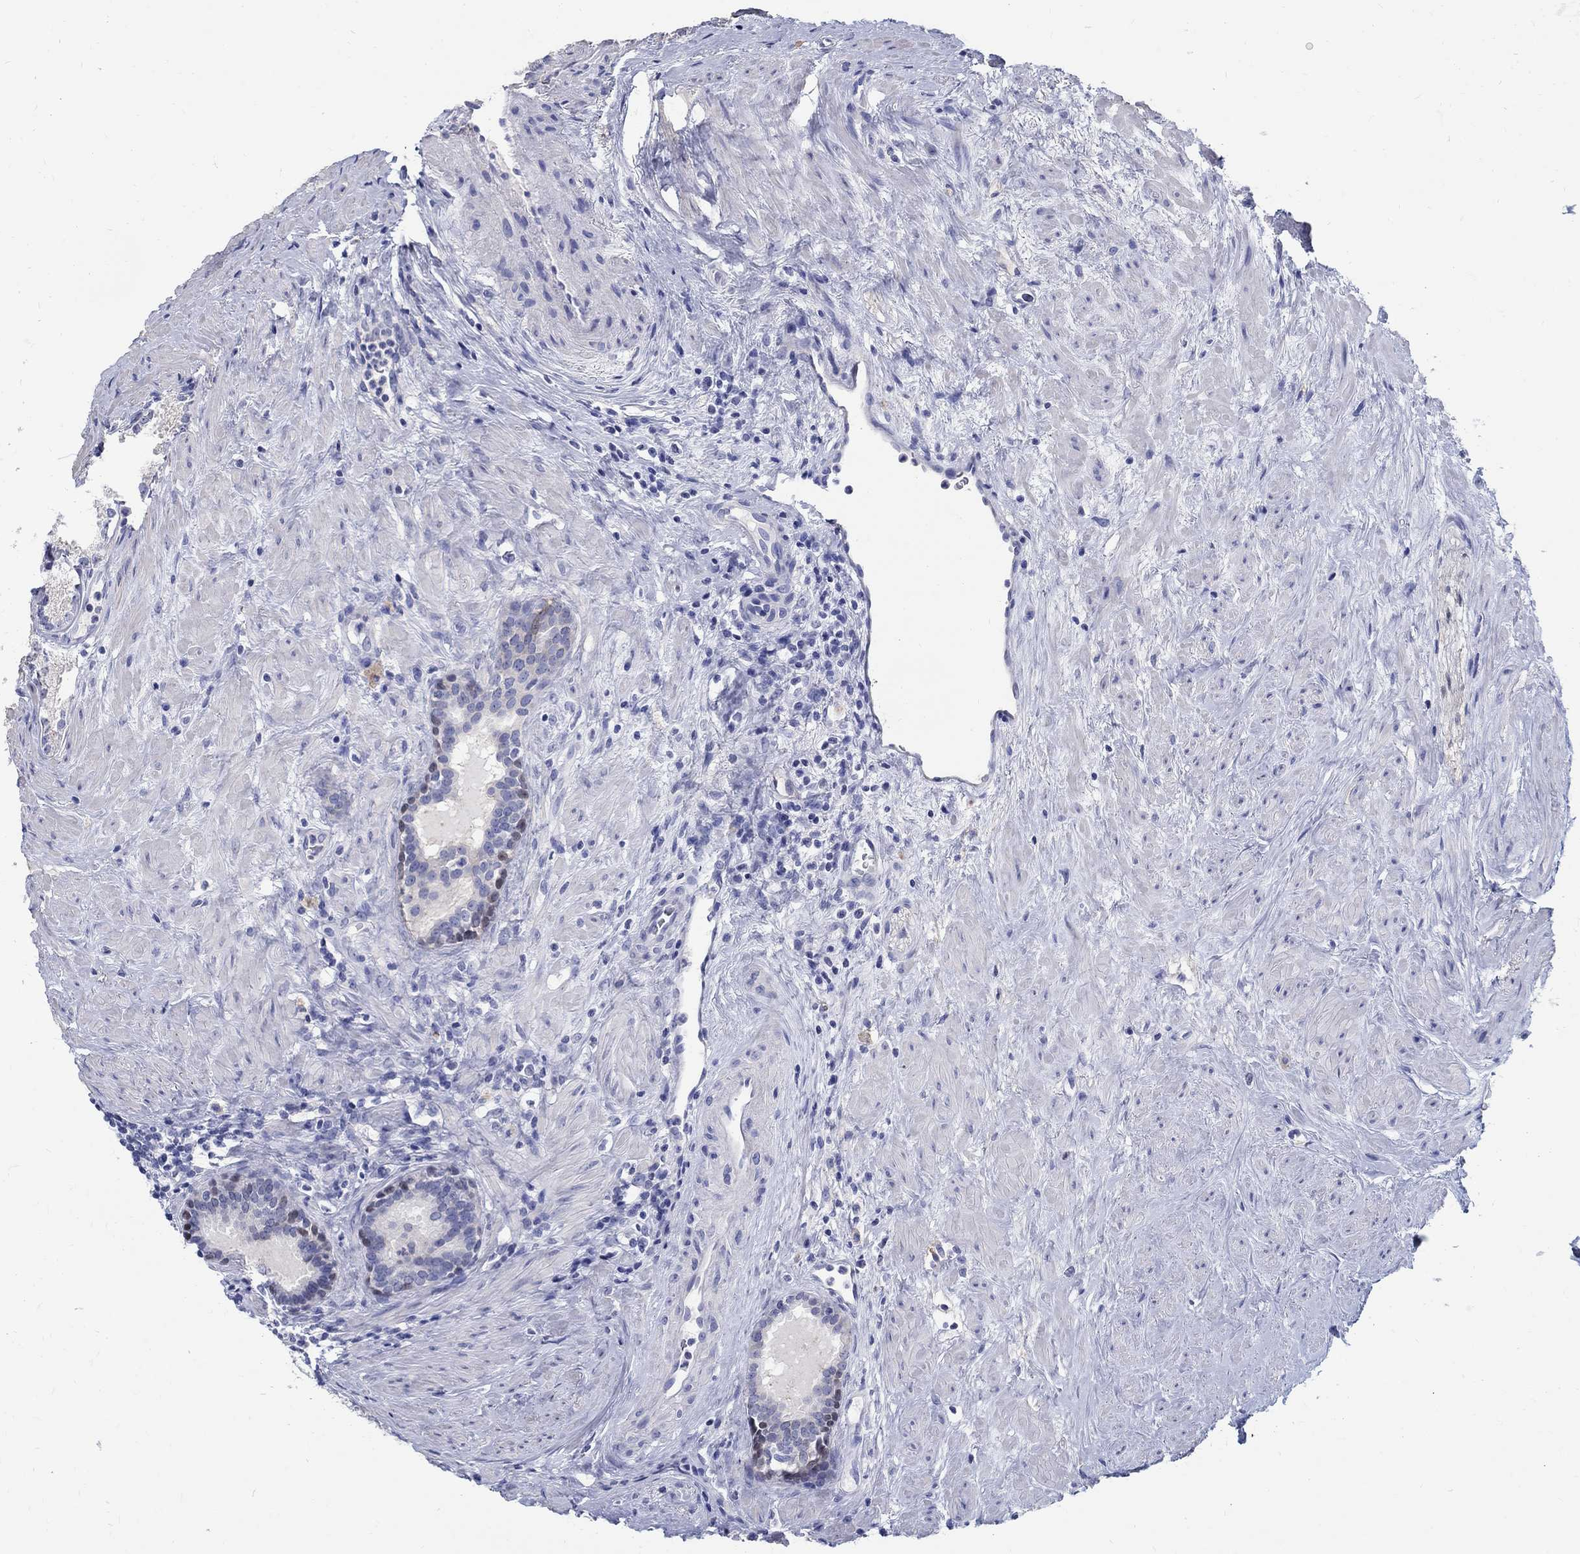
{"staining": {"intensity": "negative", "quantity": "none", "location": "none"}, "tissue": "prostate cancer", "cell_type": "Tumor cells", "image_type": "cancer", "snomed": [{"axis": "morphology", "description": "Adenocarcinoma, NOS"}, {"axis": "morphology", "description": "Adenocarcinoma, High grade"}, {"axis": "topography", "description": "Prostate"}], "caption": "Protein analysis of adenocarcinoma (prostate) demonstrates no significant expression in tumor cells.", "gene": "SOX2", "patient": {"sex": "male", "age": 64}}